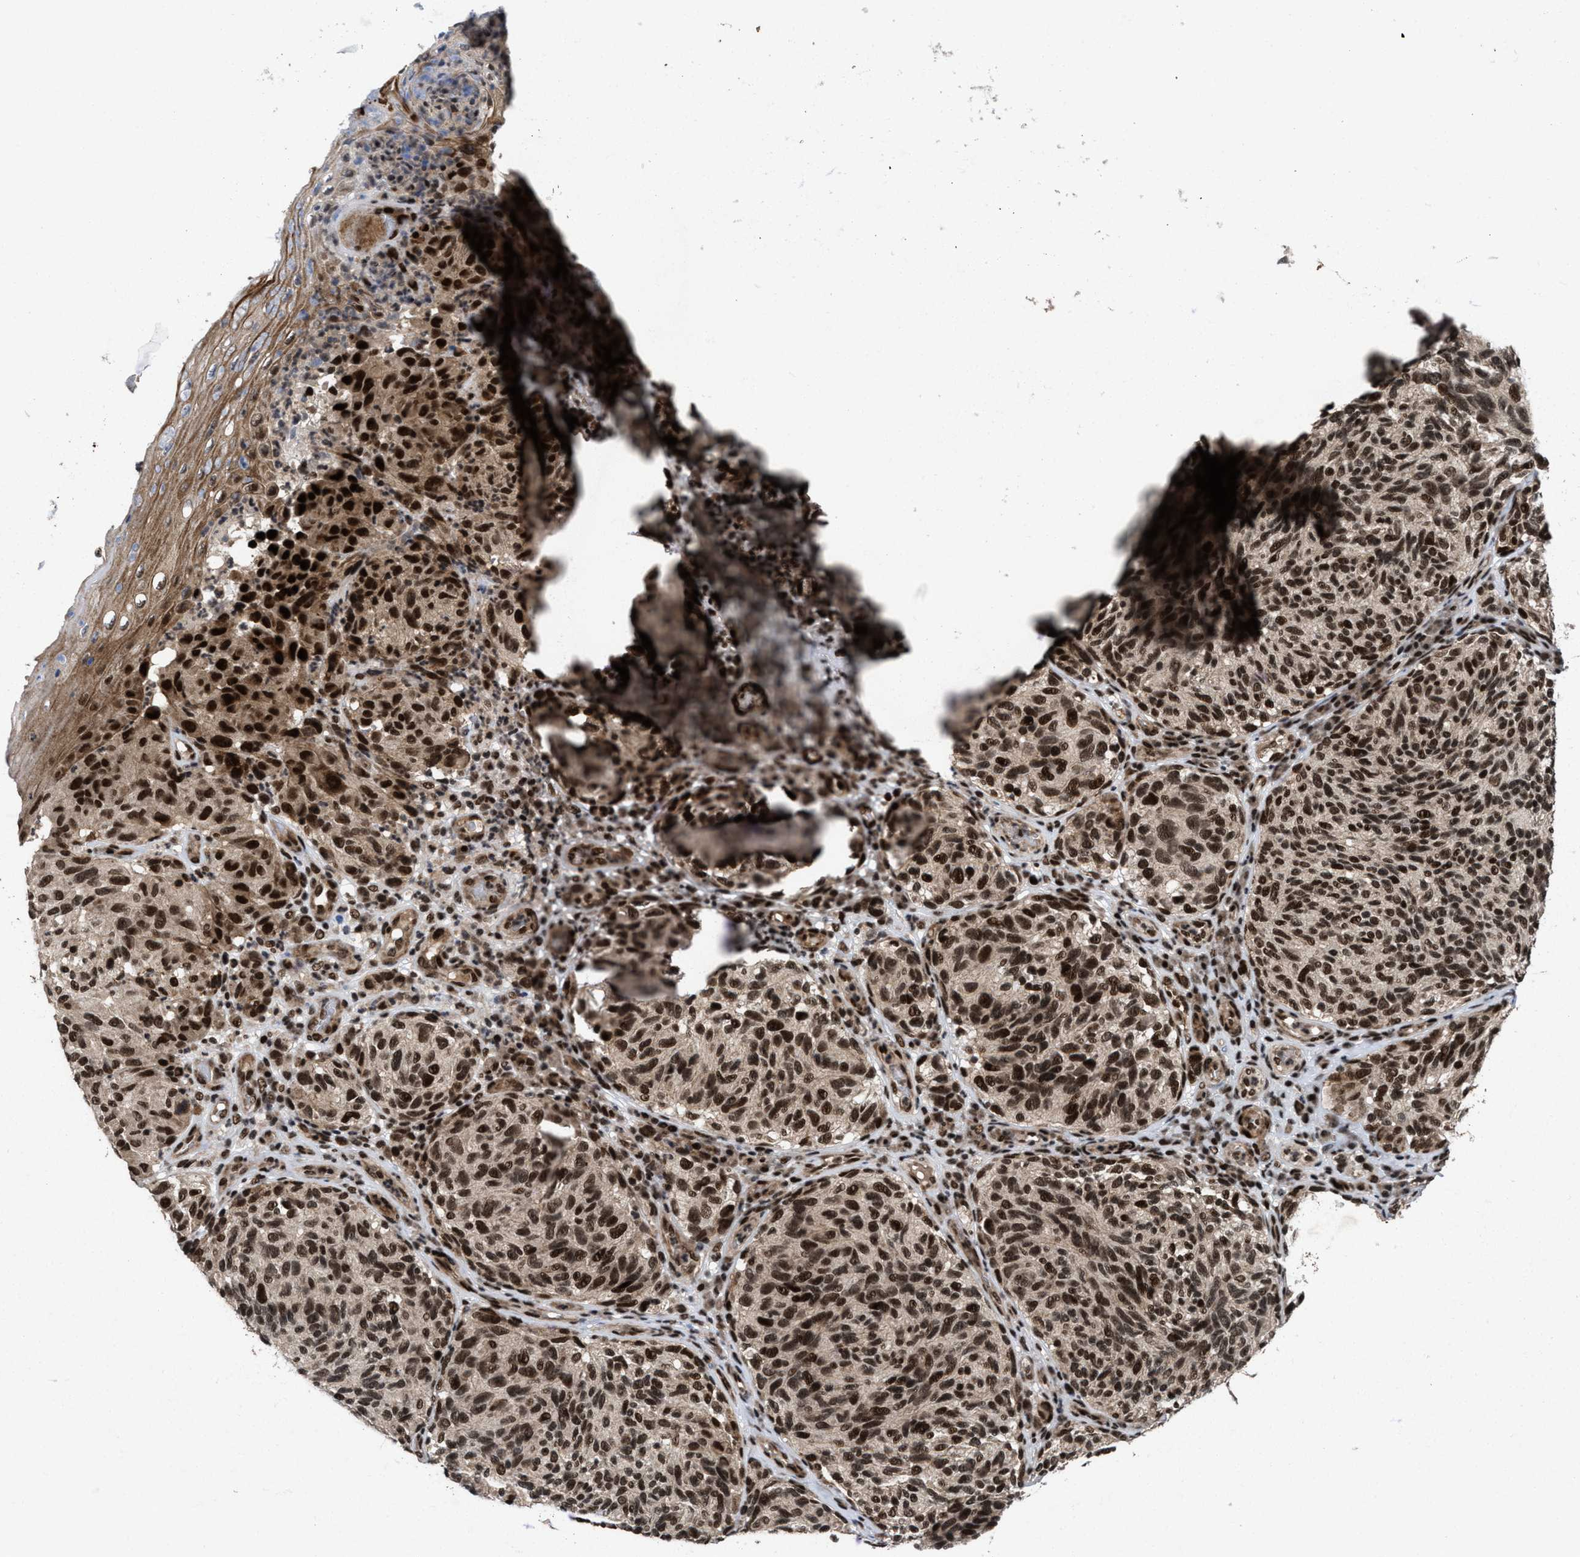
{"staining": {"intensity": "strong", "quantity": ">75%", "location": "nuclear"}, "tissue": "melanoma", "cell_type": "Tumor cells", "image_type": "cancer", "snomed": [{"axis": "morphology", "description": "Malignant melanoma, NOS"}, {"axis": "topography", "description": "Skin"}], "caption": "Immunohistochemical staining of human melanoma shows strong nuclear protein positivity in approximately >75% of tumor cells.", "gene": "WIZ", "patient": {"sex": "female", "age": 73}}